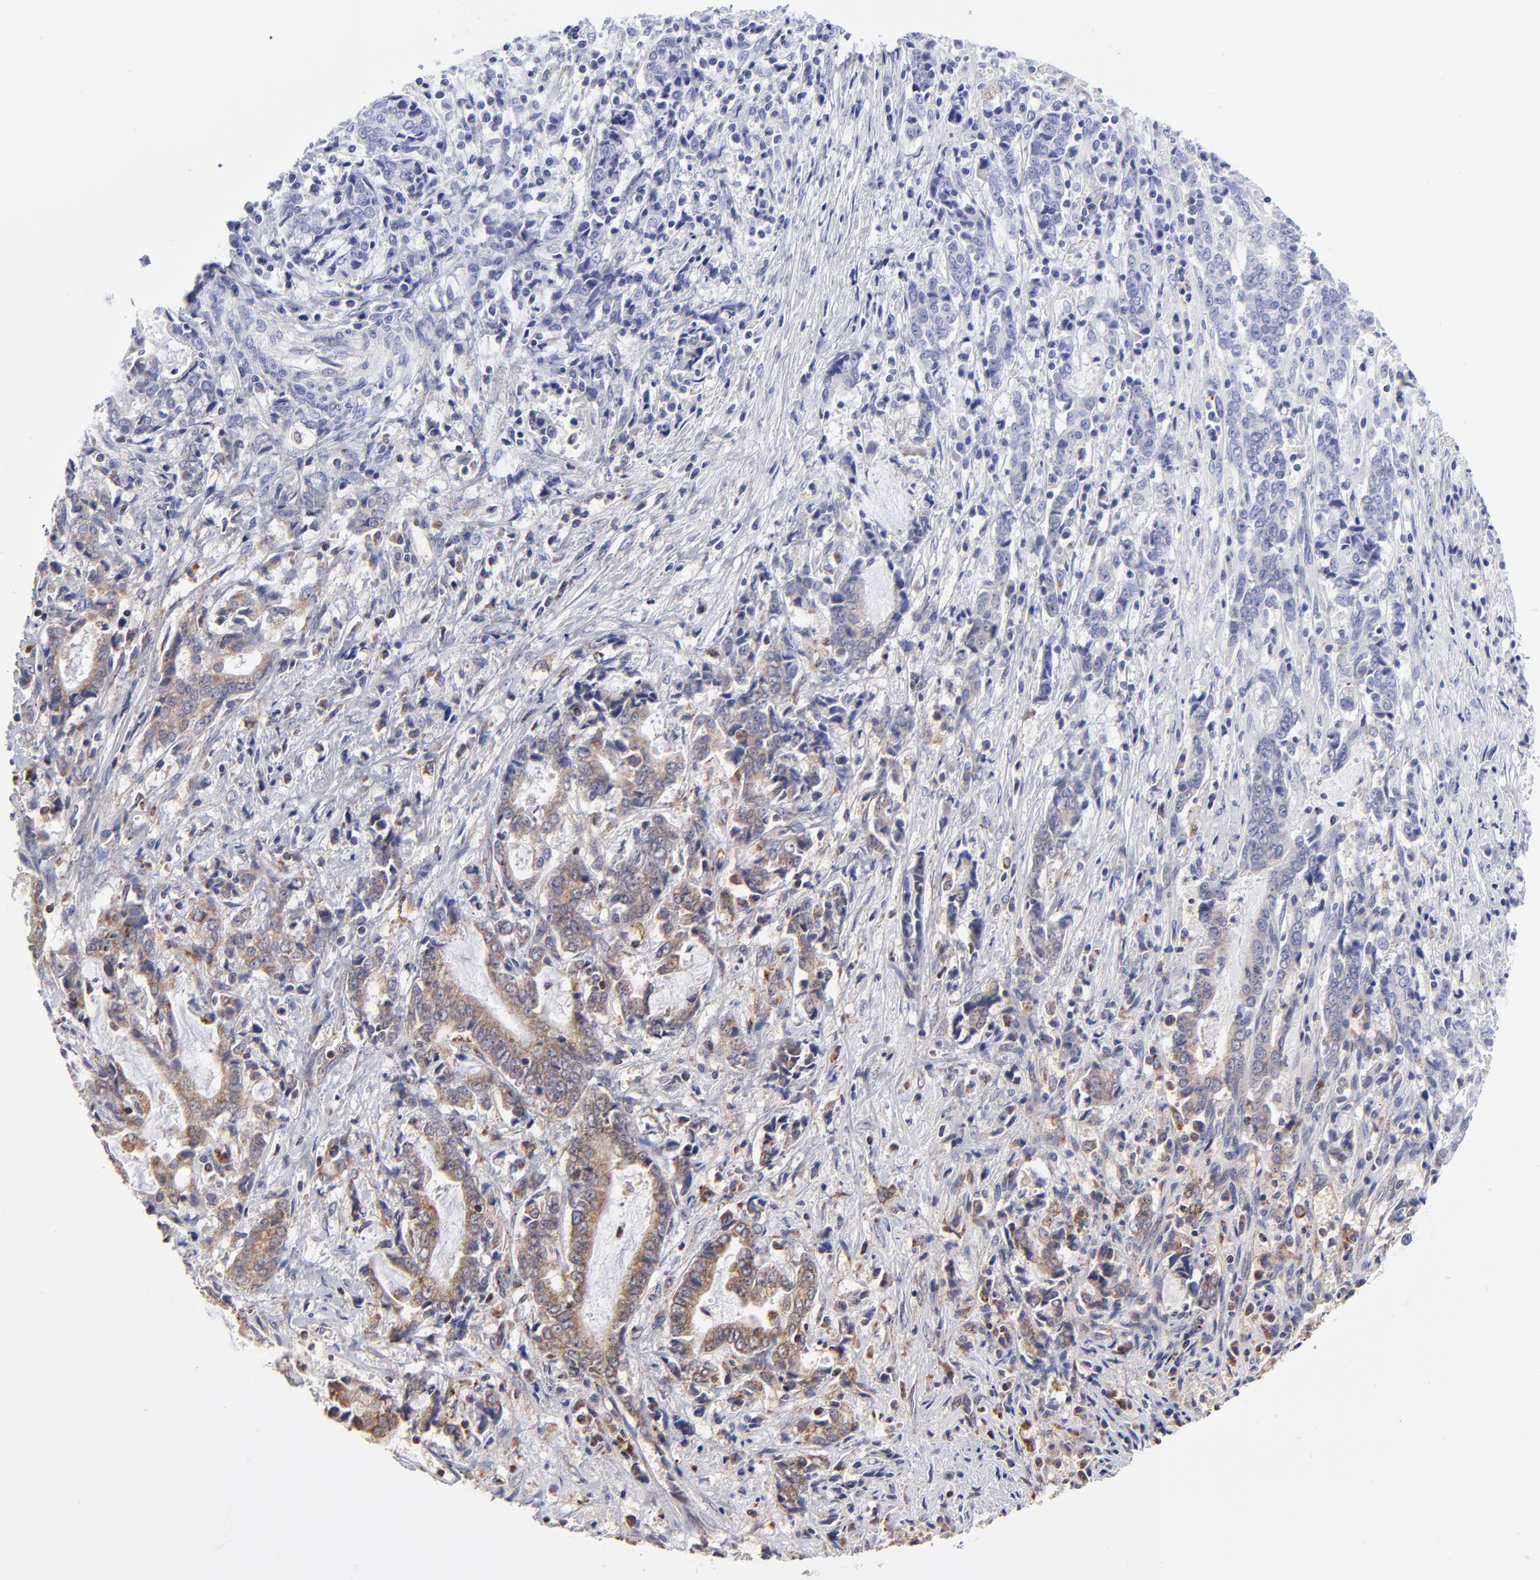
{"staining": {"intensity": "moderate", "quantity": ">75%", "location": "cytoplasmic/membranous"}, "tissue": "liver cancer", "cell_type": "Tumor cells", "image_type": "cancer", "snomed": [{"axis": "morphology", "description": "Cholangiocarcinoma"}, {"axis": "topography", "description": "Liver"}], "caption": "This photomicrograph exhibits IHC staining of human liver cholangiocarcinoma, with medium moderate cytoplasmic/membranous positivity in approximately >75% of tumor cells.", "gene": "MAP2K7", "patient": {"sex": "male", "age": 57}}